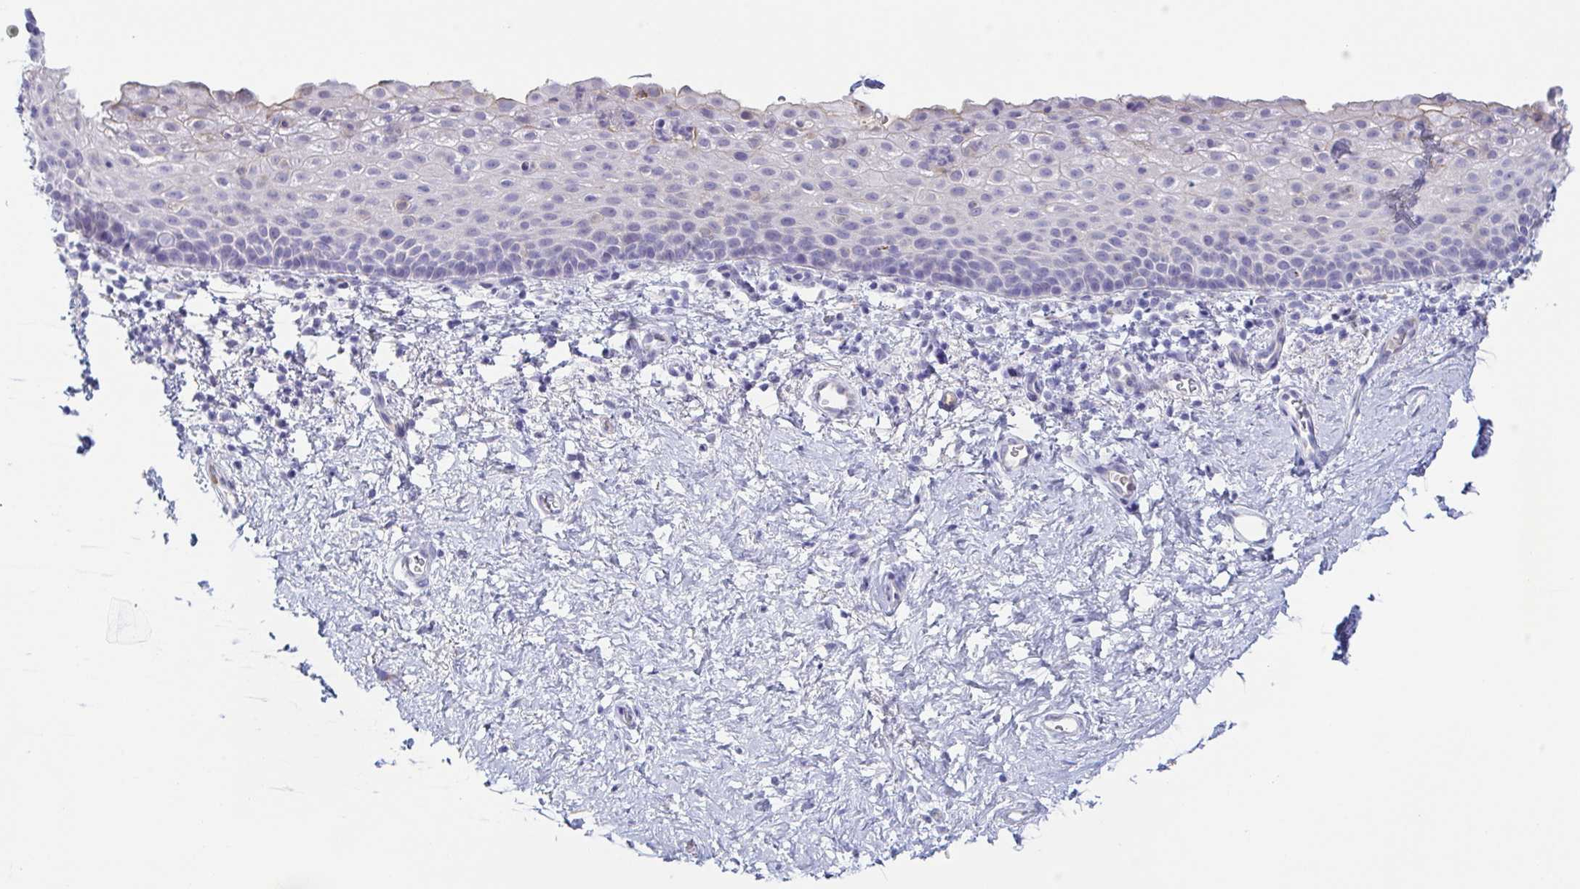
{"staining": {"intensity": "negative", "quantity": "none", "location": "none"}, "tissue": "vagina", "cell_type": "Squamous epithelial cells", "image_type": "normal", "snomed": [{"axis": "morphology", "description": "Normal tissue, NOS"}, {"axis": "topography", "description": "Vagina"}], "caption": "Benign vagina was stained to show a protein in brown. There is no significant staining in squamous epithelial cells. (Brightfield microscopy of DAB immunohistochemistry (IHC) at high magnification).", "gene": "LDLRAD1", "patient": {"sex": "female", "age": 61}}